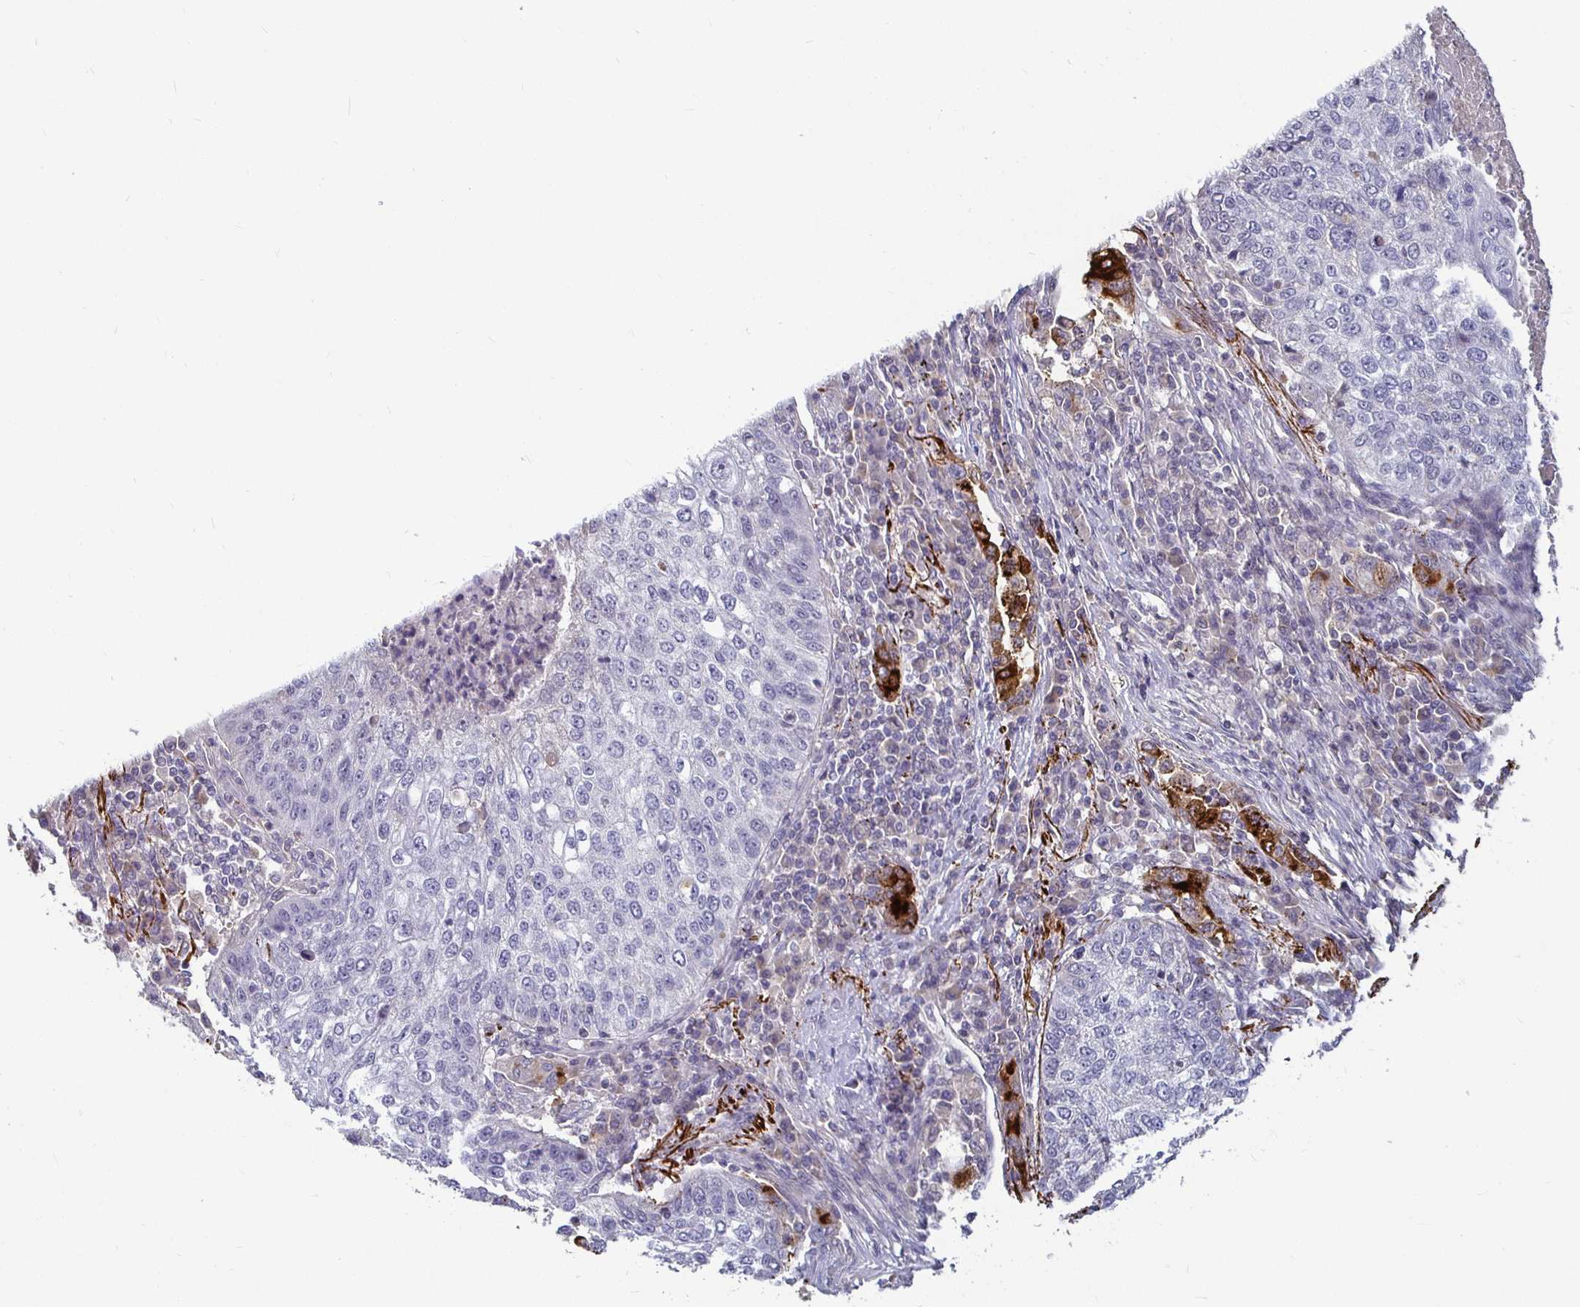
{"staining": {"intensity": "negative", "quantity": "none", "location": "none"}, "tissue": "lung cancer", "cell_type": "Tumor cells", "image_type": "cancer", "snomed": [{"axis": "morphology", "description": "Squamous cell carcinoma, NOS"}, {"axis": "topography", "description": "Lung"}], "caption": "Immunohistochemistry (IHC) histopathology image of neoplastic tissue: human squamous cell carcinoma (lung) stained with DAB (3,3'-diaminobenzidine) displays no significant protein positivity in tumor cells. Brightfield microscopy of IHC stained with DAB (3,3'-diaminobenzidine) (brown) and hematoxylin (blue), captured at high magnification.", "gene": "RNF144B", "patient": {"sex": "male", "age": 63}}